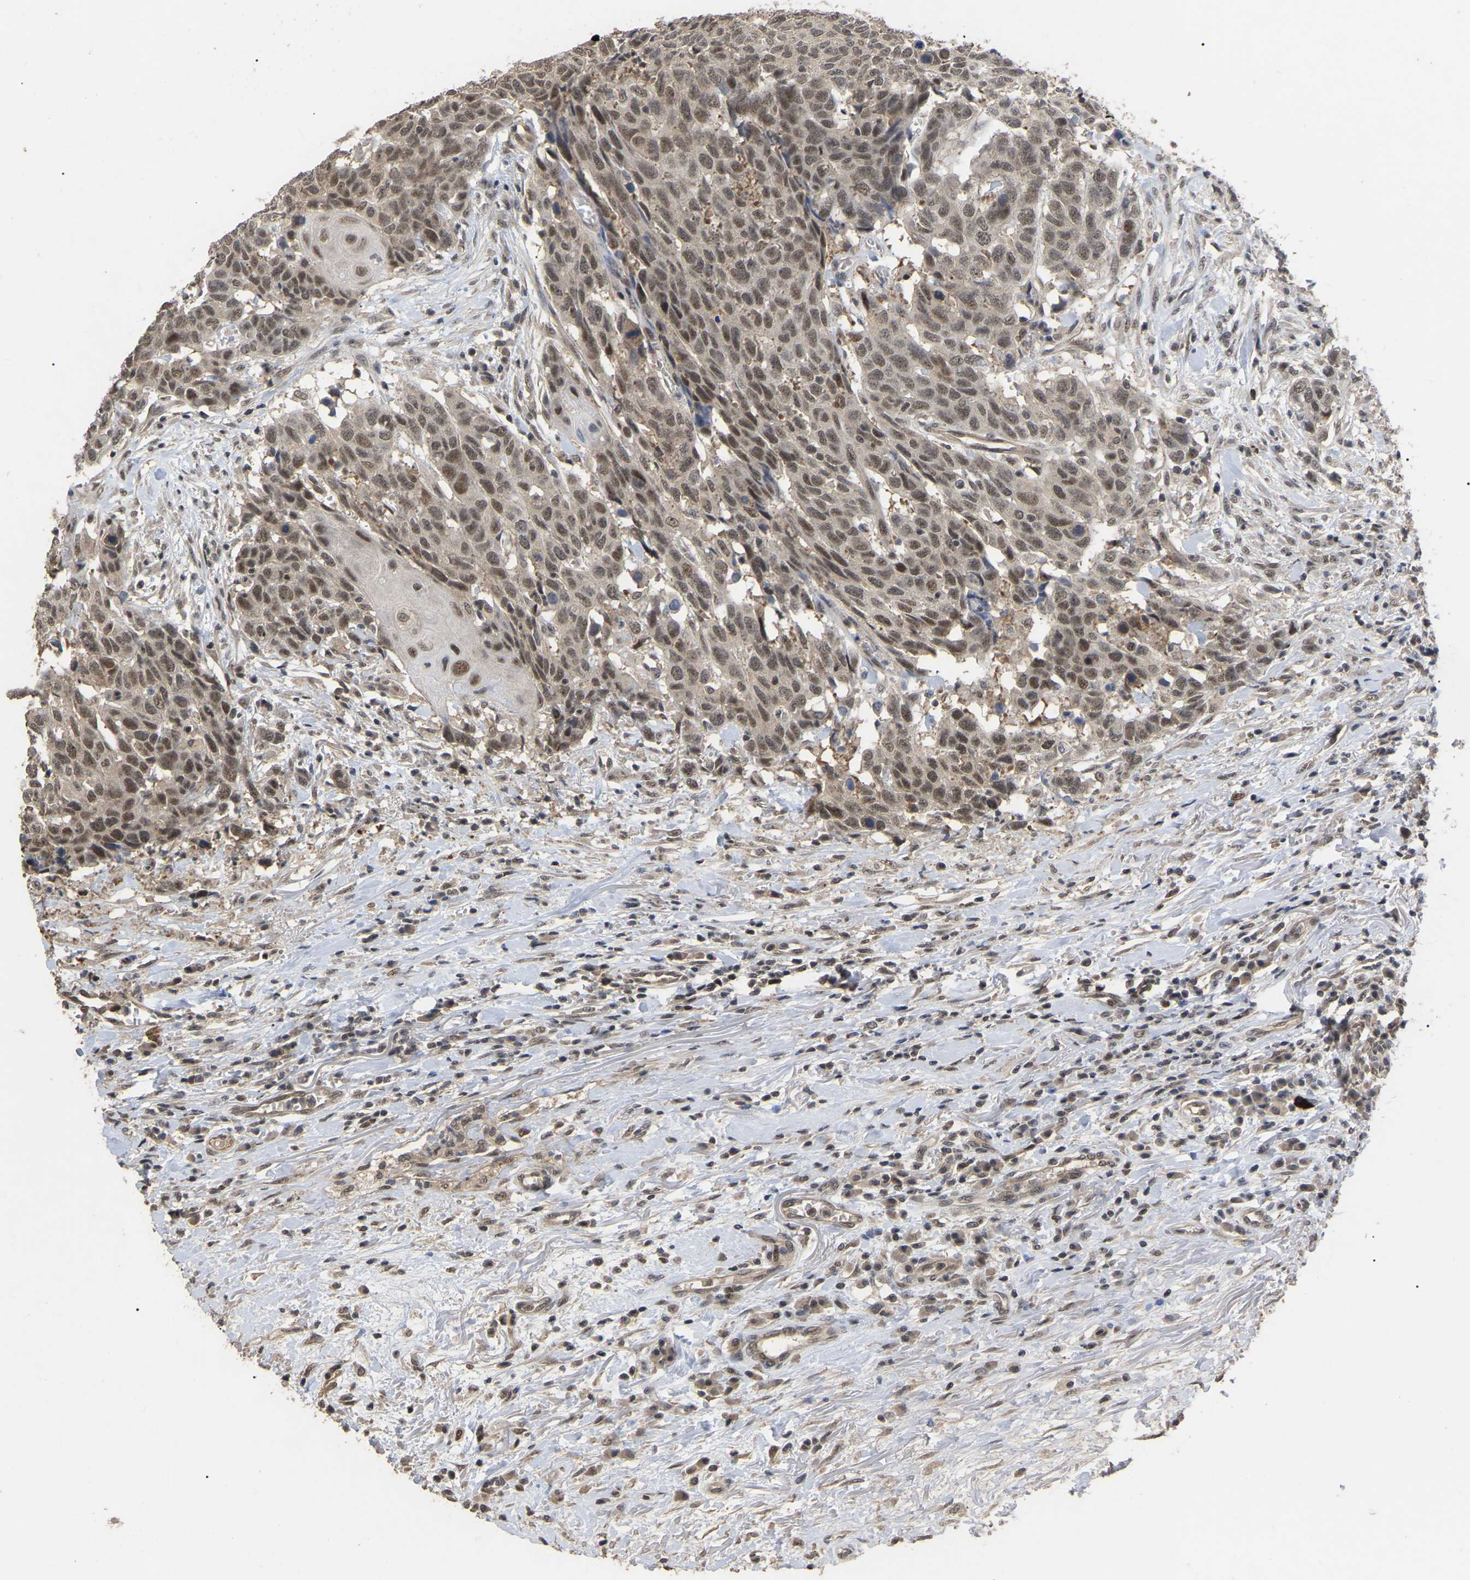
{"staining": {"intensity": "moderate", "quantity": ">75%", "location": "nuclear"}, "tissue": "head and neck cancer", "cell_type": "Tumor cells", "image_type": "cancer", "snomed": [{"axis": "morphology", "description": "Squamous cell carcinoma, NOS"}, {"axis": "topography", "description": "Head-Neck"}], "caption": "This micrograph shows immunohistochemistry (IHC) staining of head and neck cancer, with medium moderate nuclear expression in approximately >75% of tumor cells.", "gene": "JAZF1", "patient": {"sex": "male", "age": 66}}